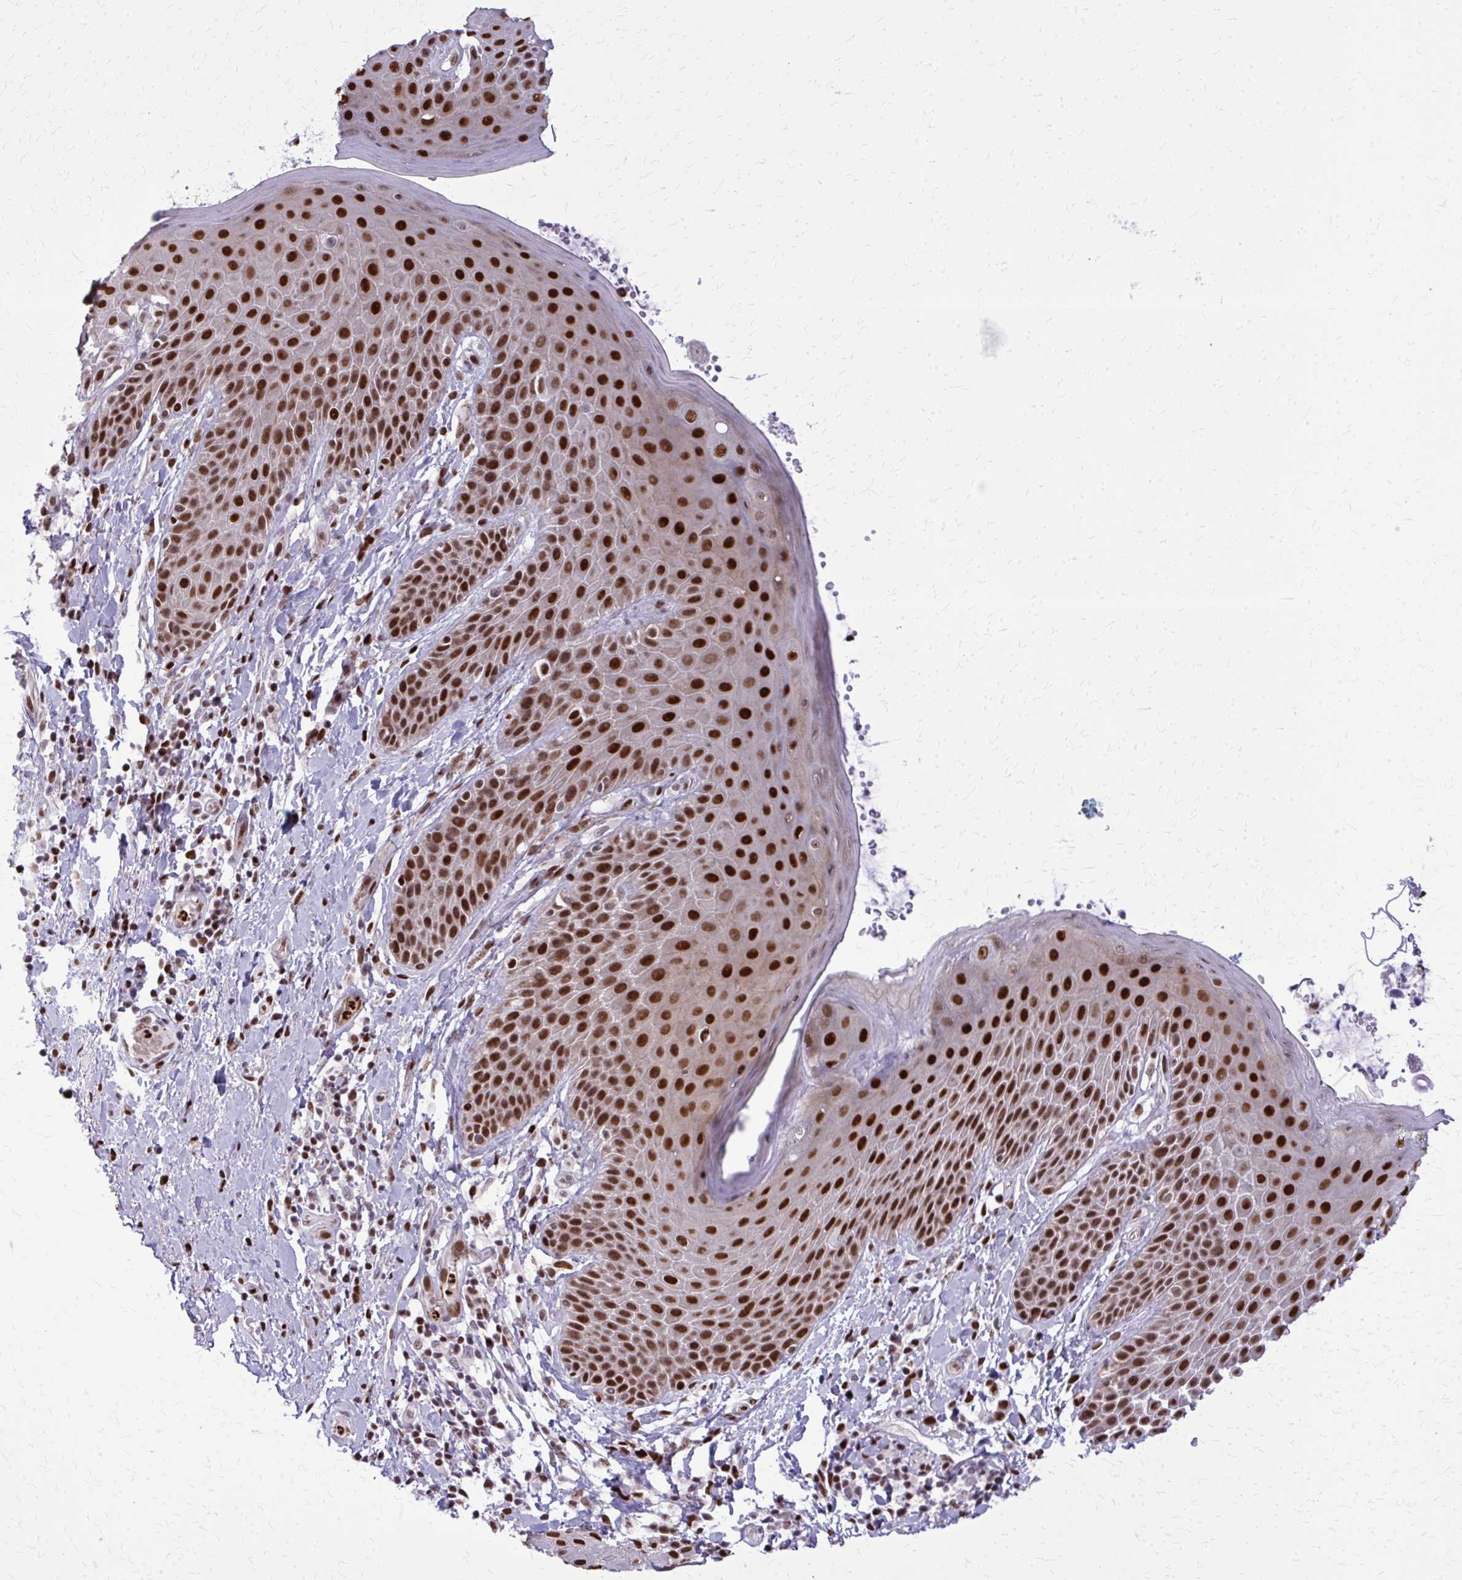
{"staining": {"intensity": "strong", "quantity": ">75%", "location": "nuclear"}, "tissue": "skin", "cell_type": "Epidermal cells", "image_type": "normal", "snomed": [{"axis": "morphology", "description": "Normal tissue, NOS"}, {"axis": "topography", "description": "Anal"}, {"axis": "topography", "description": "Peripheral nerve tissue"}], "caption": "Brown immunohistochemical staining in benign human skin displays strong nuclear expression in about >75% of epidermal cells.", "gene": "ZNF559", "patient": {"sex": "male", "age": 51}}